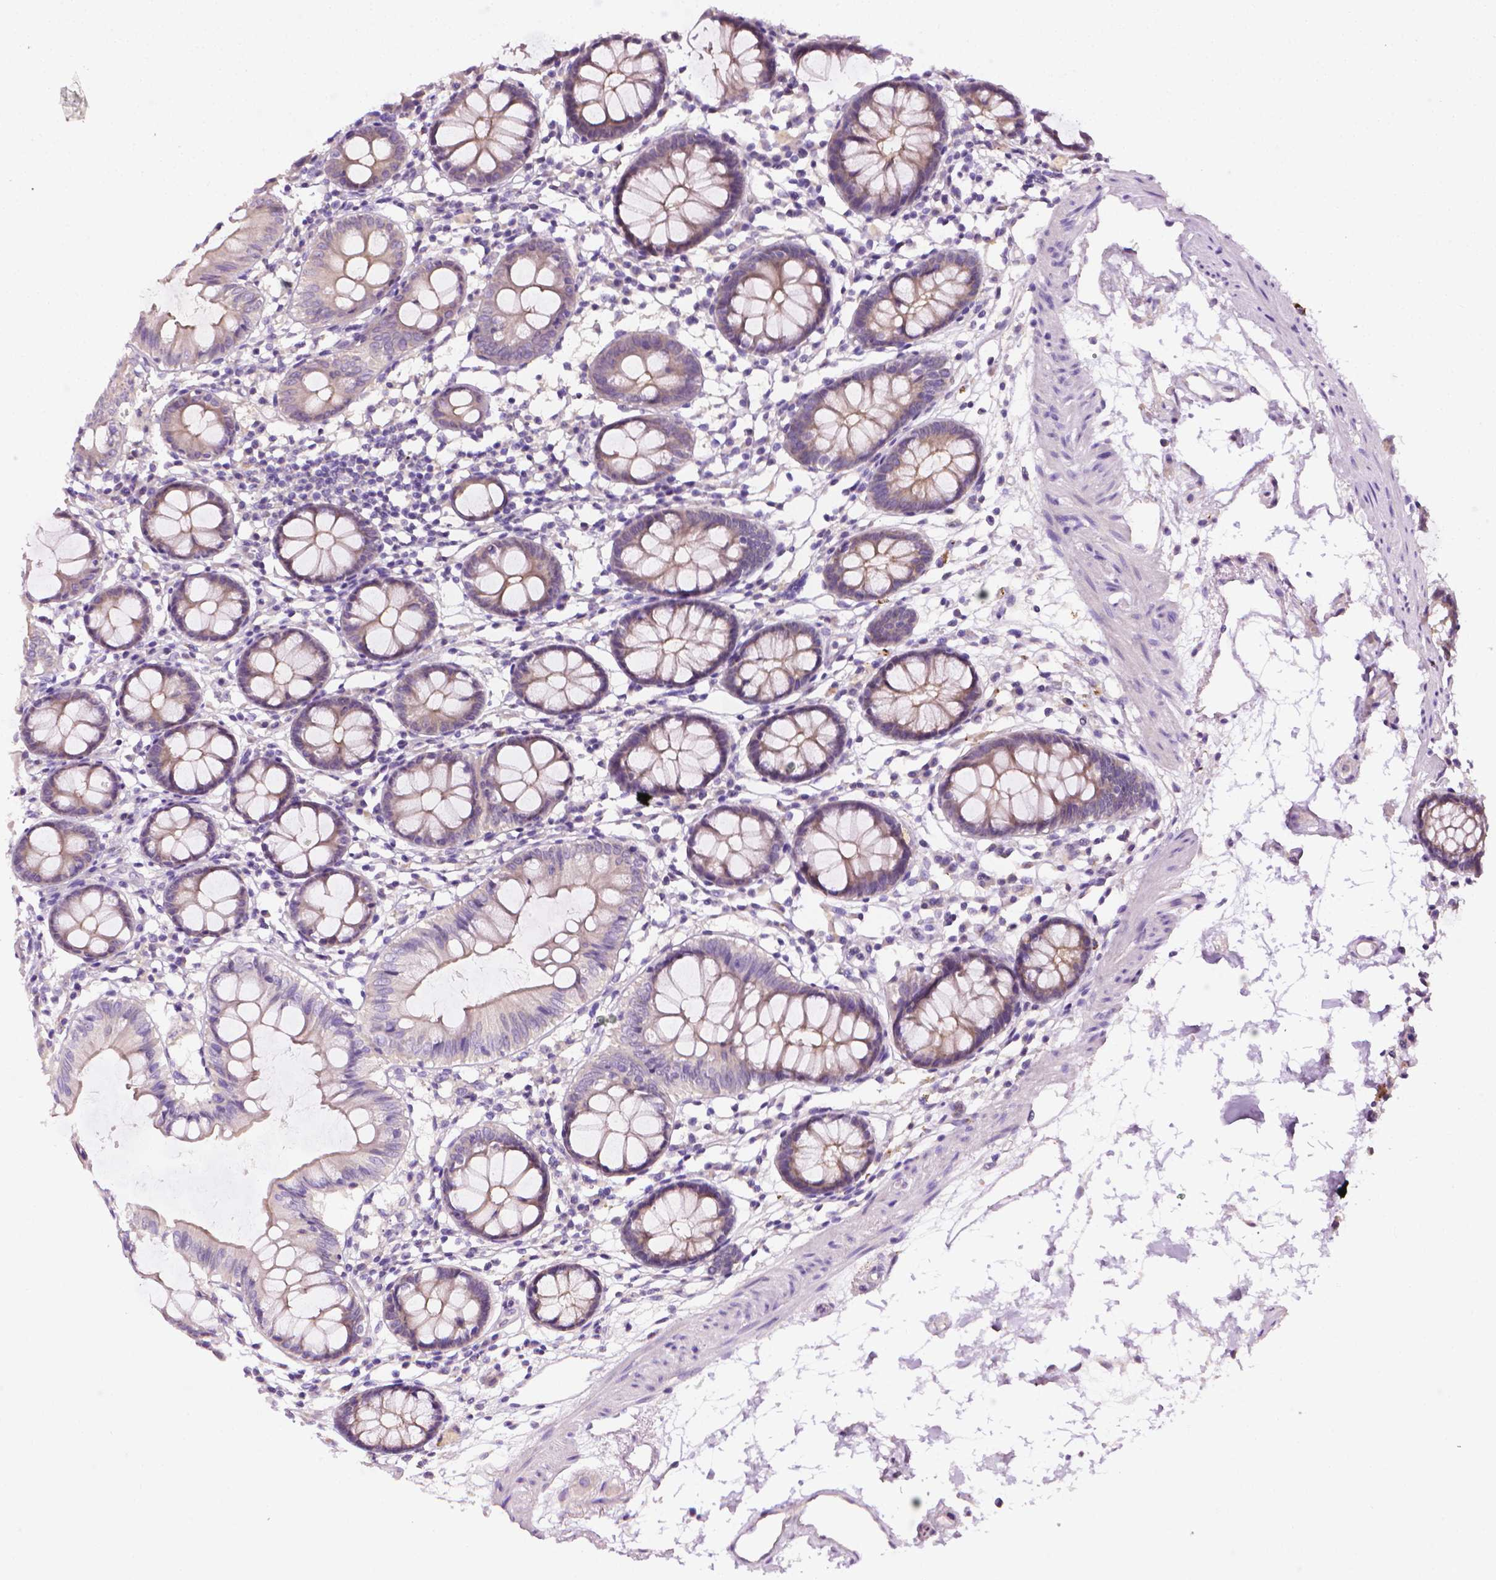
{"staining": {"intensity": "negative", "quantity": "none", "location": "none"}, "tissue": "colon", "cell_type": "Endothelial cells", "image_type": "normal", "snomed": [{"axis": "morphology", "description": "Normal tissue, NOS"}, {"axis": "topography", "description": "Colon"}], "caption": "The IHC image has no significant staining in endothelial cells of colon. Brightfield microscopy of IHC stained with DAB (brown) and hematoxylin (blue), captured at high magnification.", "gene": "MCOLN3", "patient": {"sex": "female", "age": 84}}